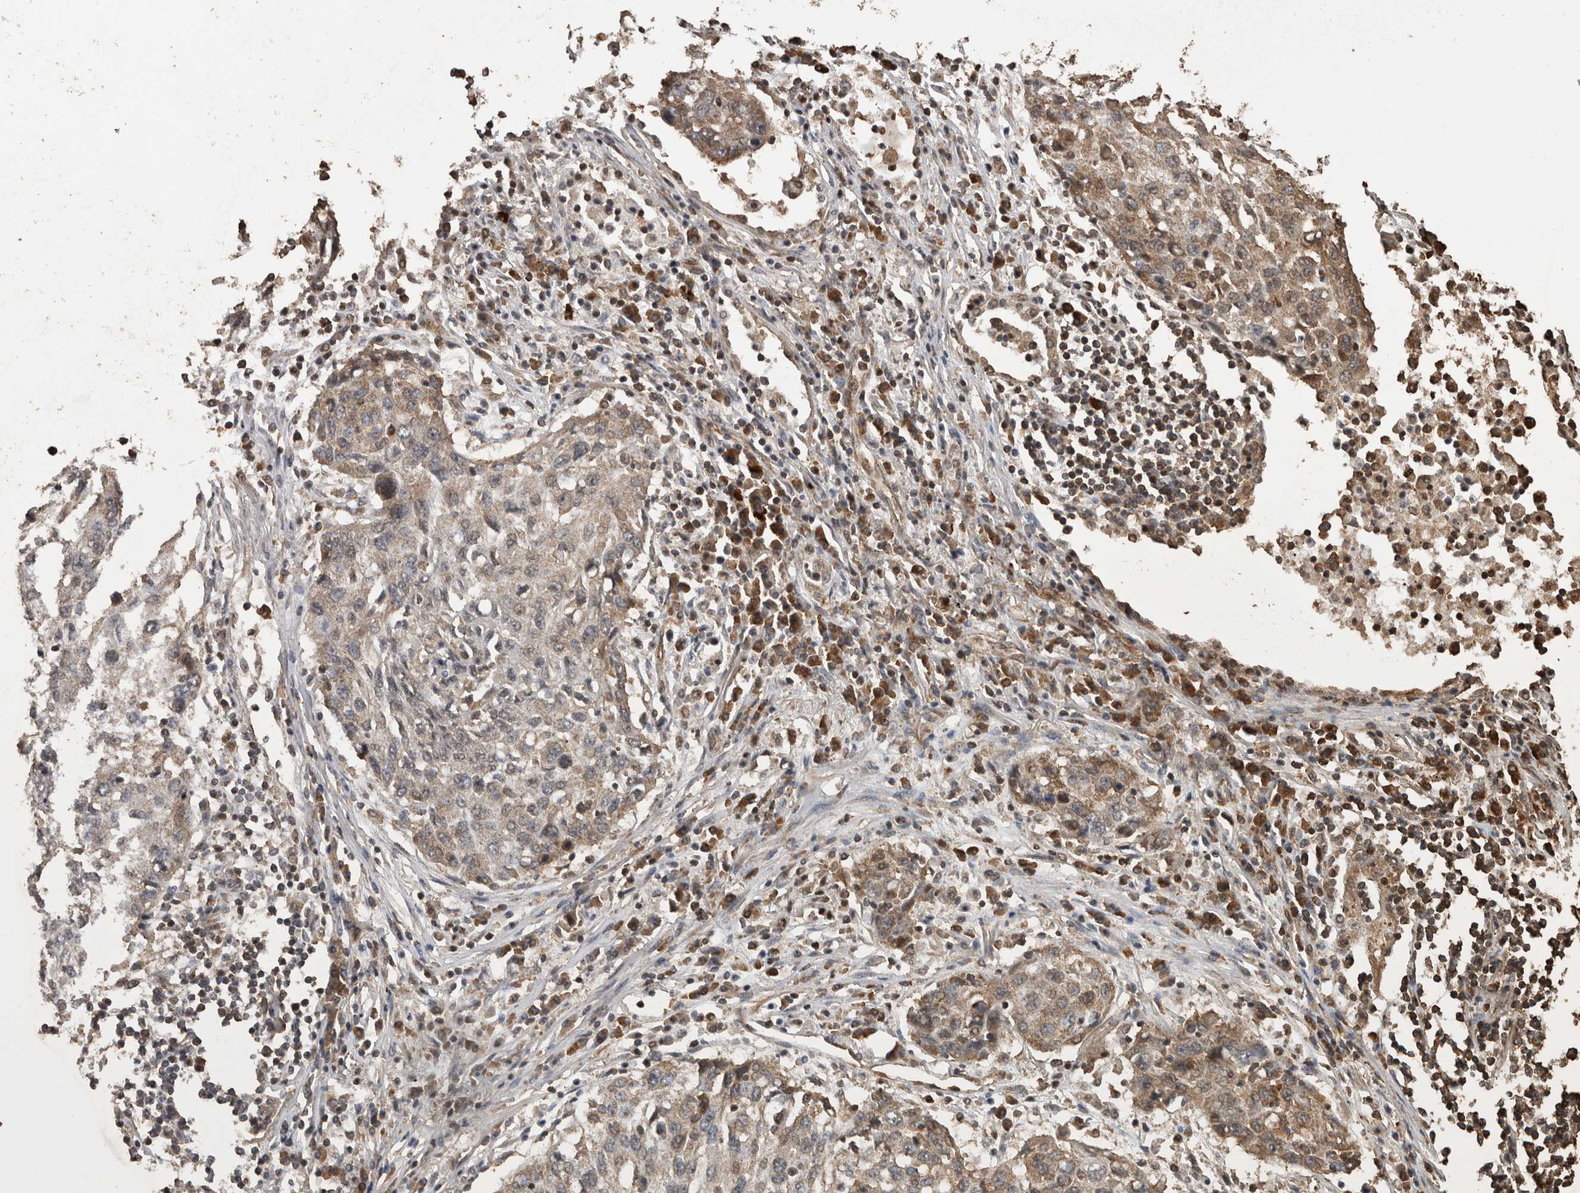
{"staining": {"intensity": "weak", "quantity": ">75%", "location": "cytoplasmic/membranous"}, "tissue": "lung cancer", "cell_type": "Tumor cells", "image_type": "cancer", "snomed": [{"axis": "morphology", "description": "Squamous cell carcinoma, NOS"}, {"axis": "topography", "description": "Lung"}], "caption": "Immunohistochemical staining of human lung squamous cell carcinoma displays weak cytoplasmic/membranous protein expression in about >75% of tumor cells. (brown staining indicates protein expression, while blue staining denotes nuclei).", "gene": "PINK1", "patient": {"sex": "female", "age": 63}}